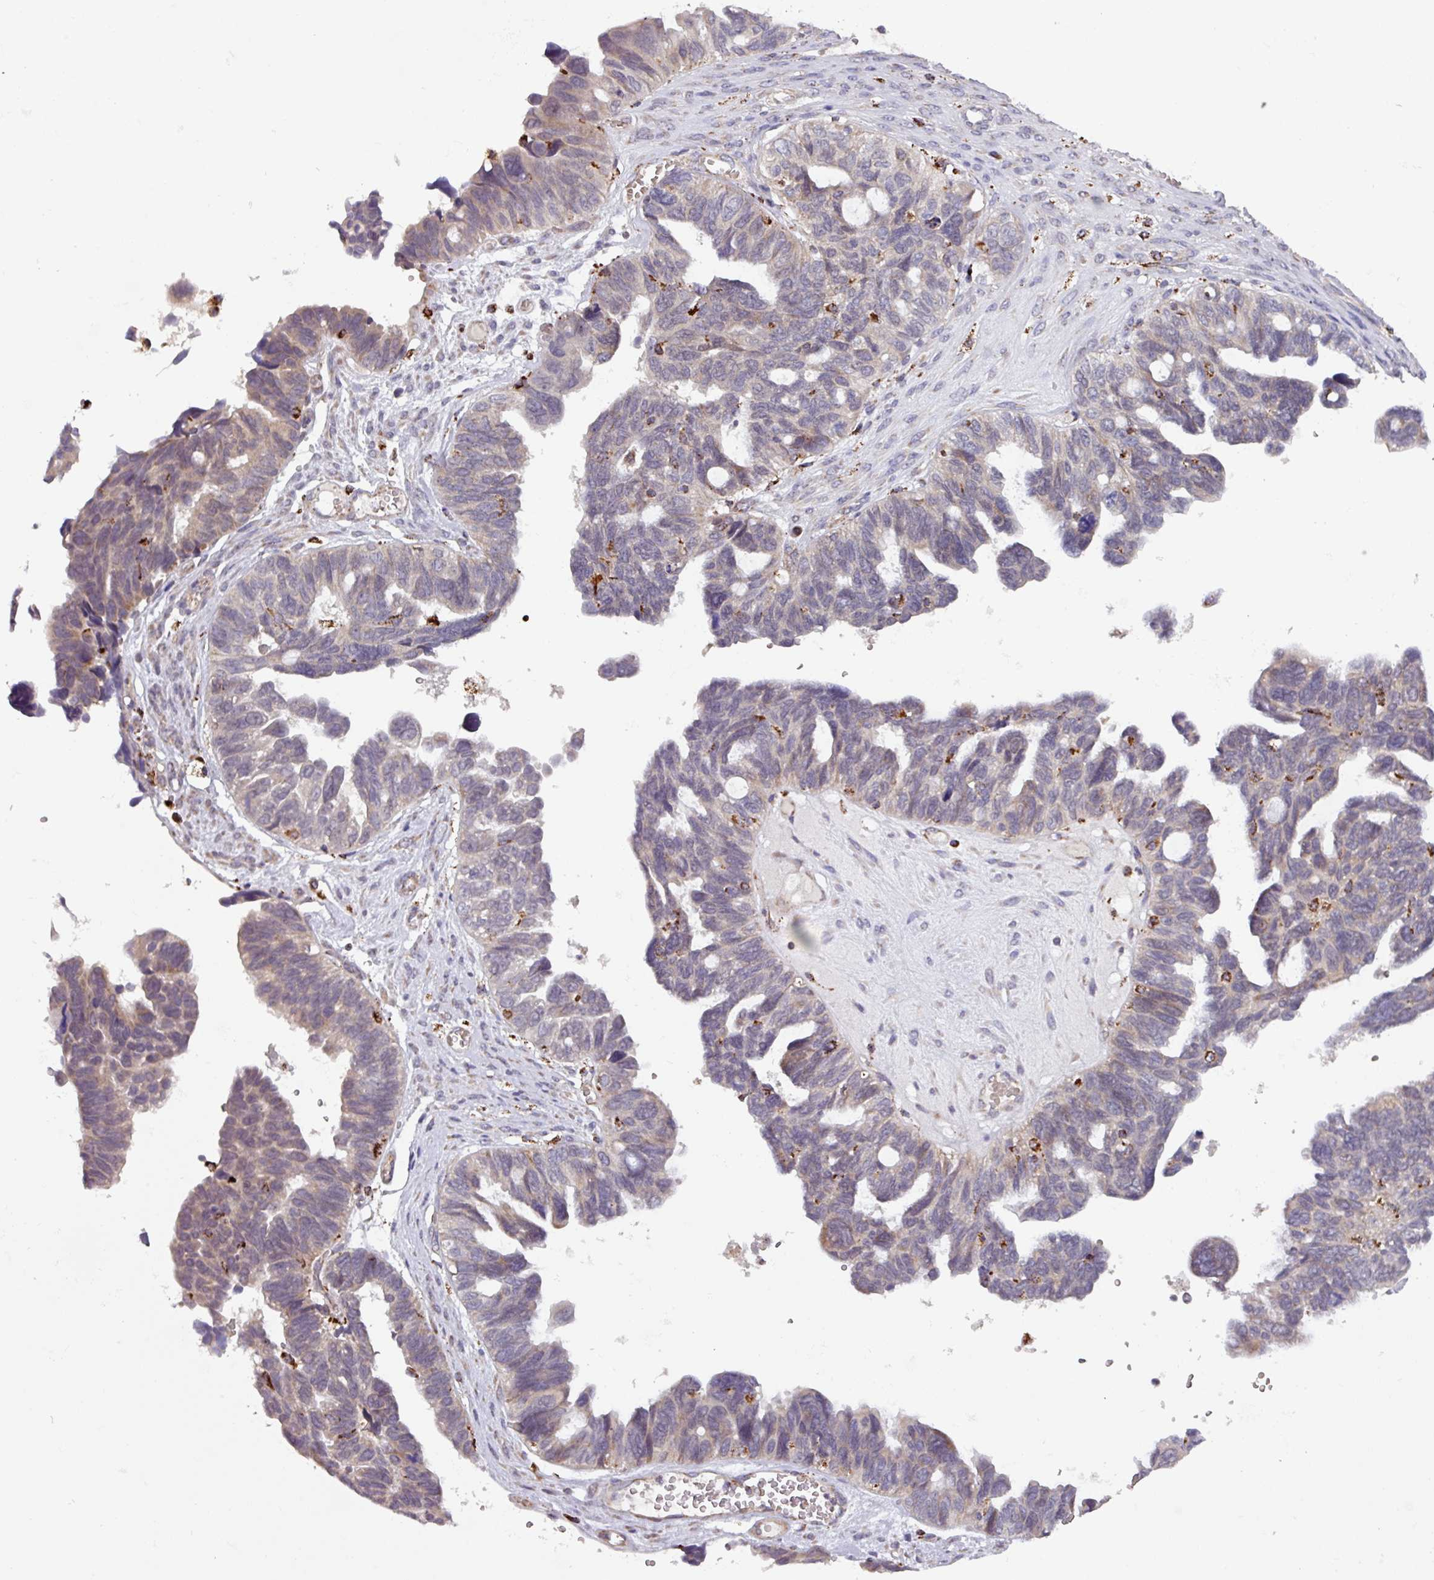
{"staining": {"intensity": "negative", "quantity": "none", "location": "none"}, "tissue": "ovarian cancer", "cell_type": "Tumor cells", "image_type": "cancer", "snomed": [{"axis": "morphology", "description": "Cystadenocarcinoma, serous, NOS"}, {"axis": "topography", "description": "Ovary"}], "caption": "A high-resolution histopathology image shows immunohistochemistry staining of serous cystadenocarcinoma (ovarian), which displays no significant positivity in tumor cells.", "gene": "AKIRIN1", "patient": {"sex": "female", "age": 79}}